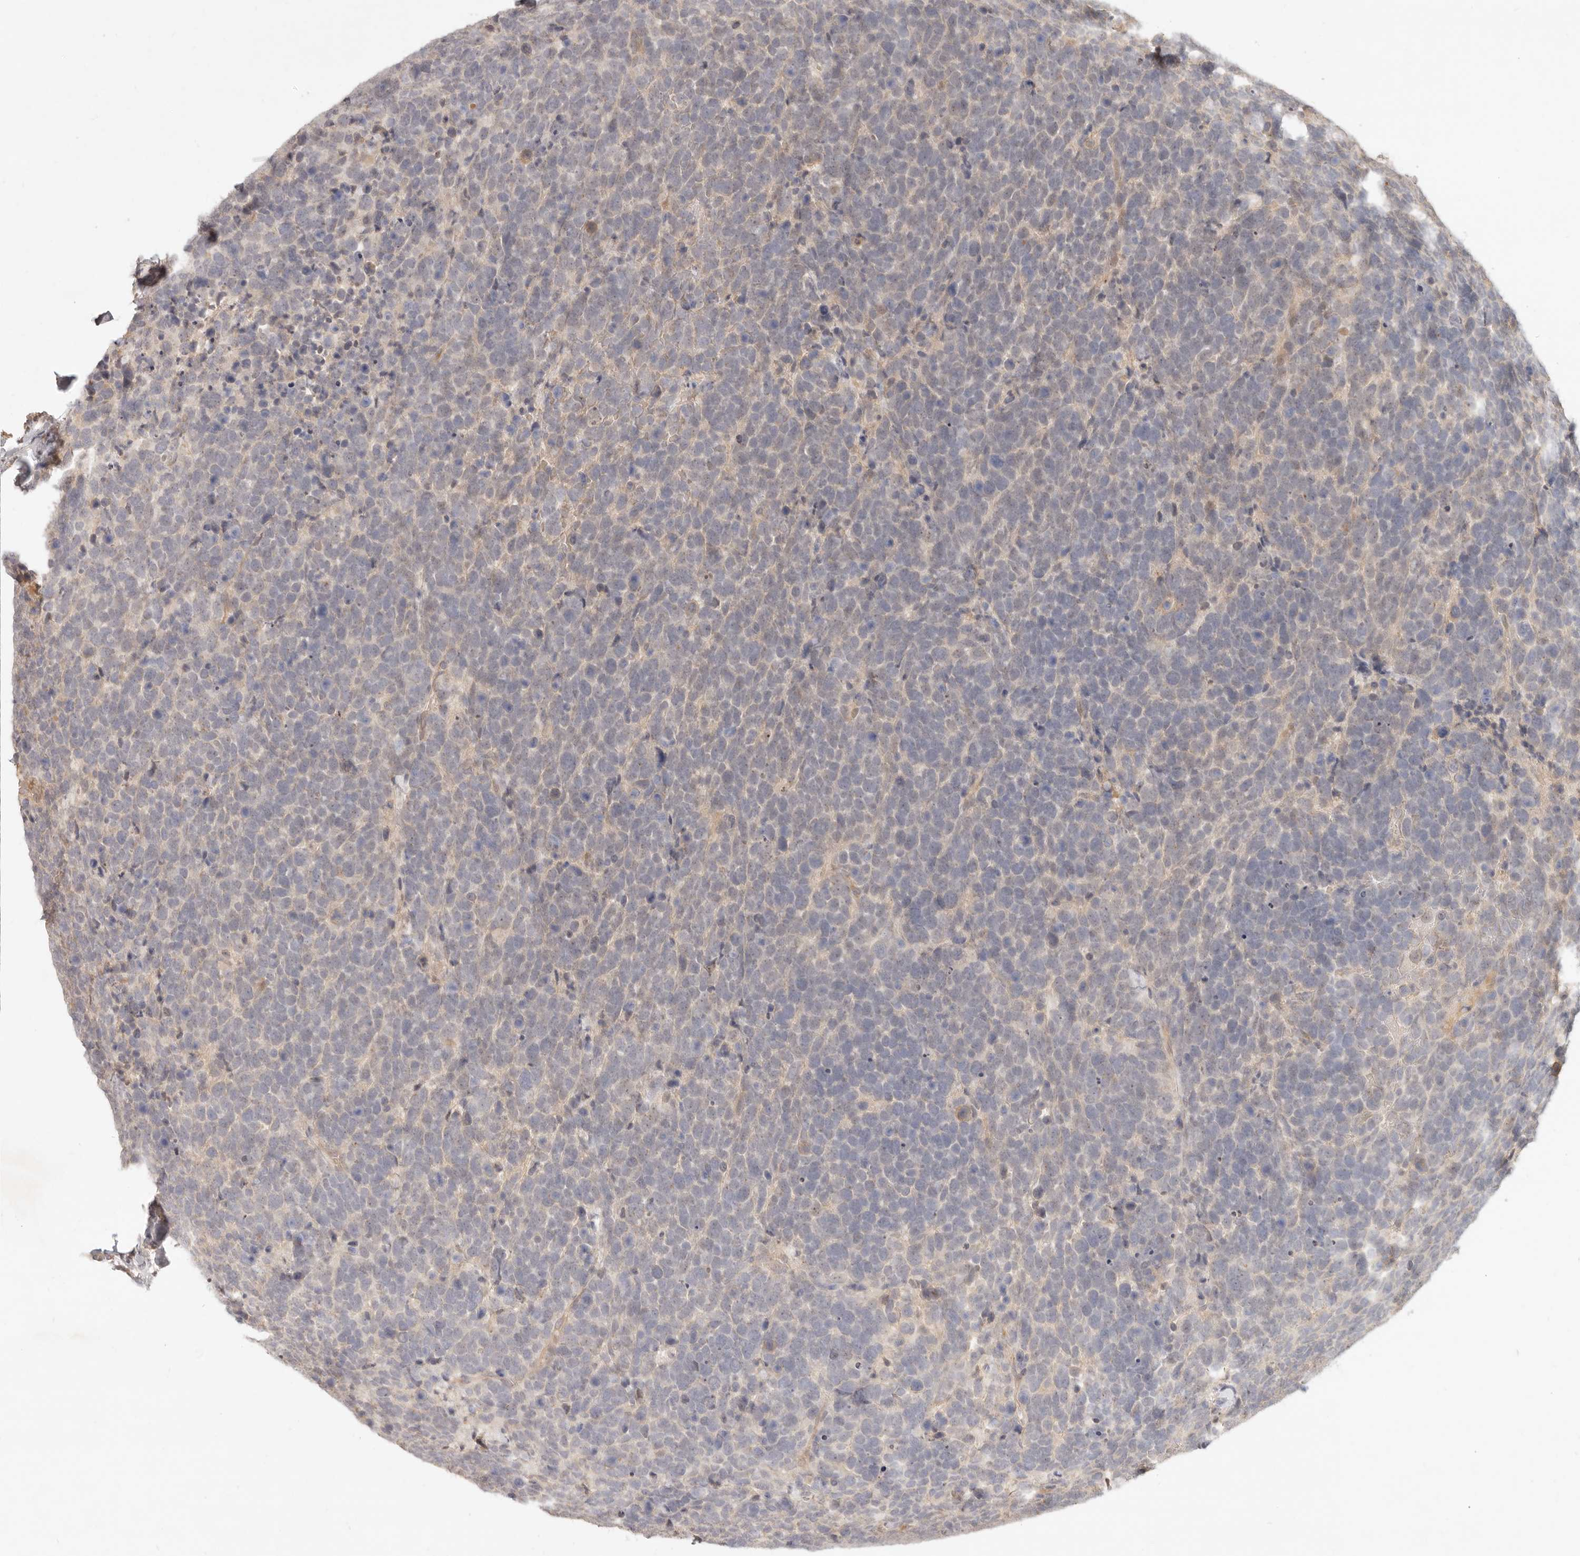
{"staining": {"intensity": "weak", "quantity": "<25%", "location": "cytoplasmic/membranous"}, "tissue": "urothelial cancer", "cell_type": "Tumor cells", "image_type": "cancer", "snomed": [{"axis": "morphology", "description": "Urothelial carcinoma, High grade"}, {"axis": "topography", "description": "Urinary bladder"}], "caption": "Immunohistochemistry (IHC) image of high-grade urothelial carcinoma stained for a protein (brown), which exhibits no staining in tumor cells.", "gene": "UBXN11", "patient": {"sex": "female", "age": 82}}